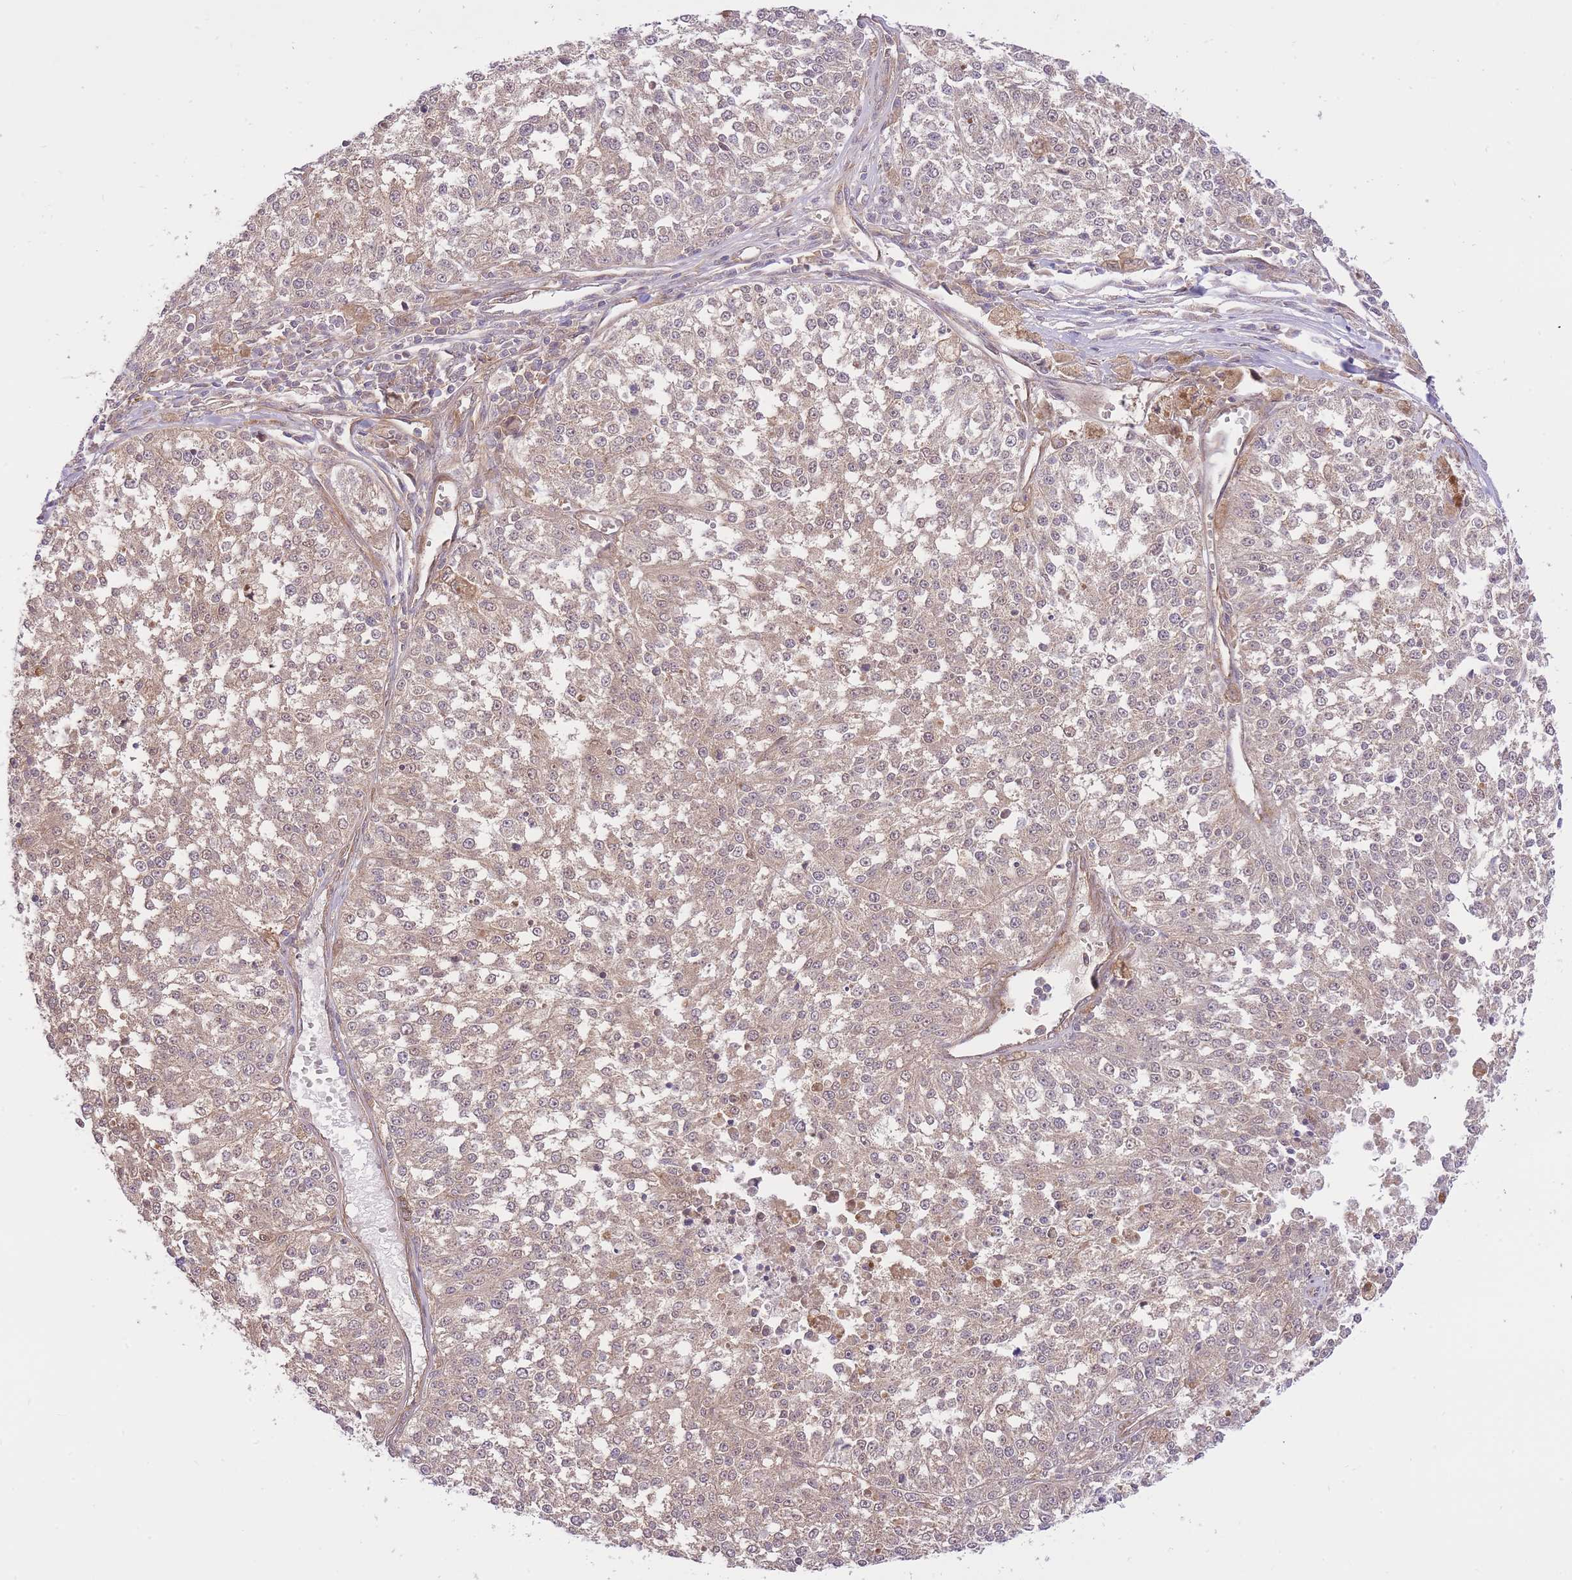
{"staining": {"intensity": "weak", "quantity": "25%-75%", "location": "cytoplasmic/membranous,nuclear"}, "tissue": "melanoma", "cell_type": "Tumor cells", "image_type": "cancer", "snomed": [{"axis": "morphology", "description": "Malignant melanoma, NOS"}, {"axis": "topography", "description": "Skin"}], "caption": "A brown stain highlights weak cytoplasmic/membranous and nuclear staining of a protein in human malignant melanoma tumor cells. Immunohistochemistry (ihc) stains the protein in brown and the nuclei are stained blue.", "gene": "PREP", "patient": {"sex": "female", "age": 64}}